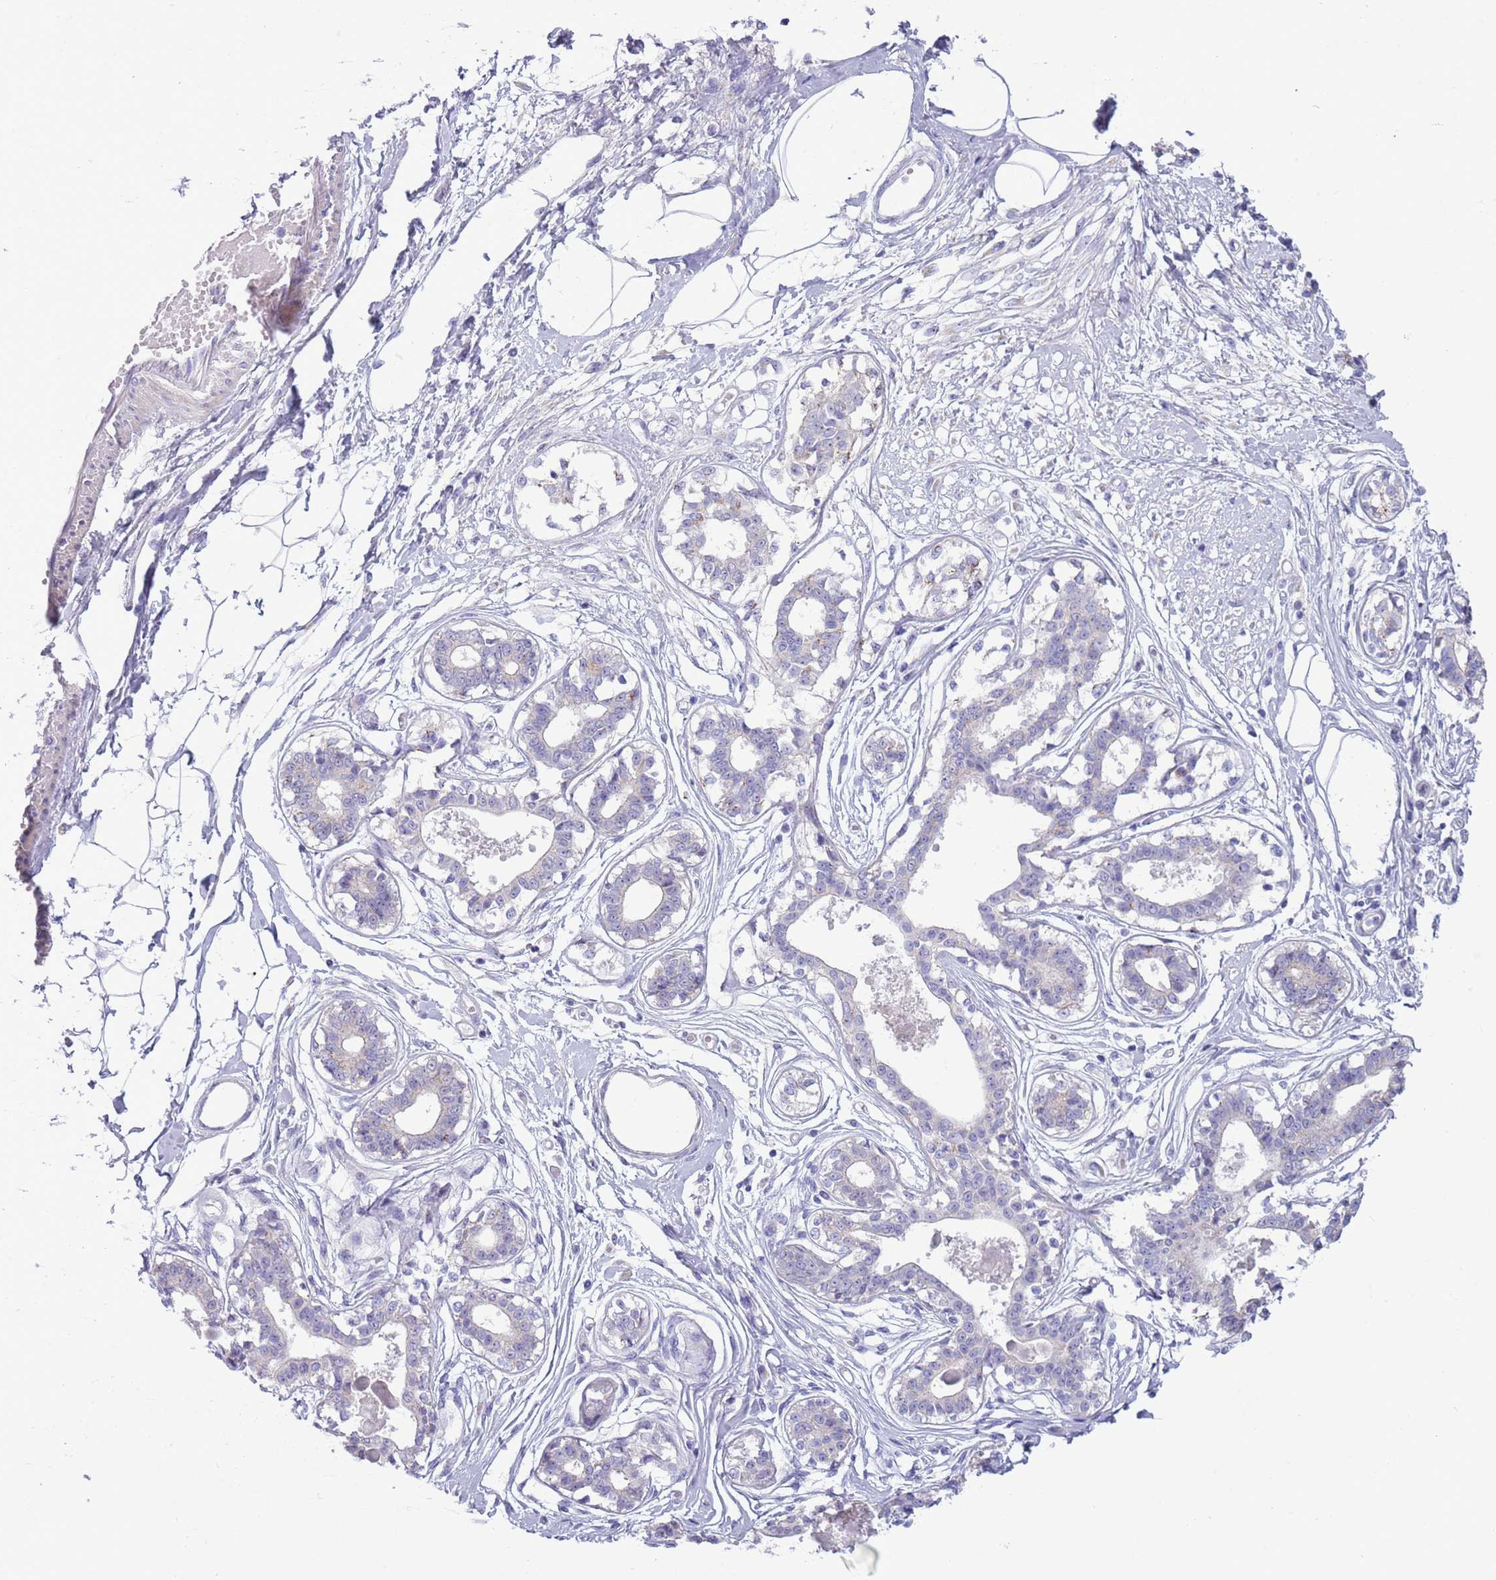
{"staining": {"intensity": "negative", "quantity": "none", "location": "none"}, "tissue": "breast", "cell_type": "Adipocytes", "image_type": "normal", "snomed": [{"axis": "morphology", "description": "Normal tissue, NOS"}, {"axis": "topography", "description": "Breast"}], "caption": "IHC micrograph of benign breast: breast stained with DAB (3,3'-diaminobenzidine) displays no significant protein staining in adipocytes. (Stains: DAB IHC with hematoxylin counter stain, Microscopy: brightfield microscopy at high magnification).", "gene": "NBPF4", "patient": {"sex": "female", "age": 45}}